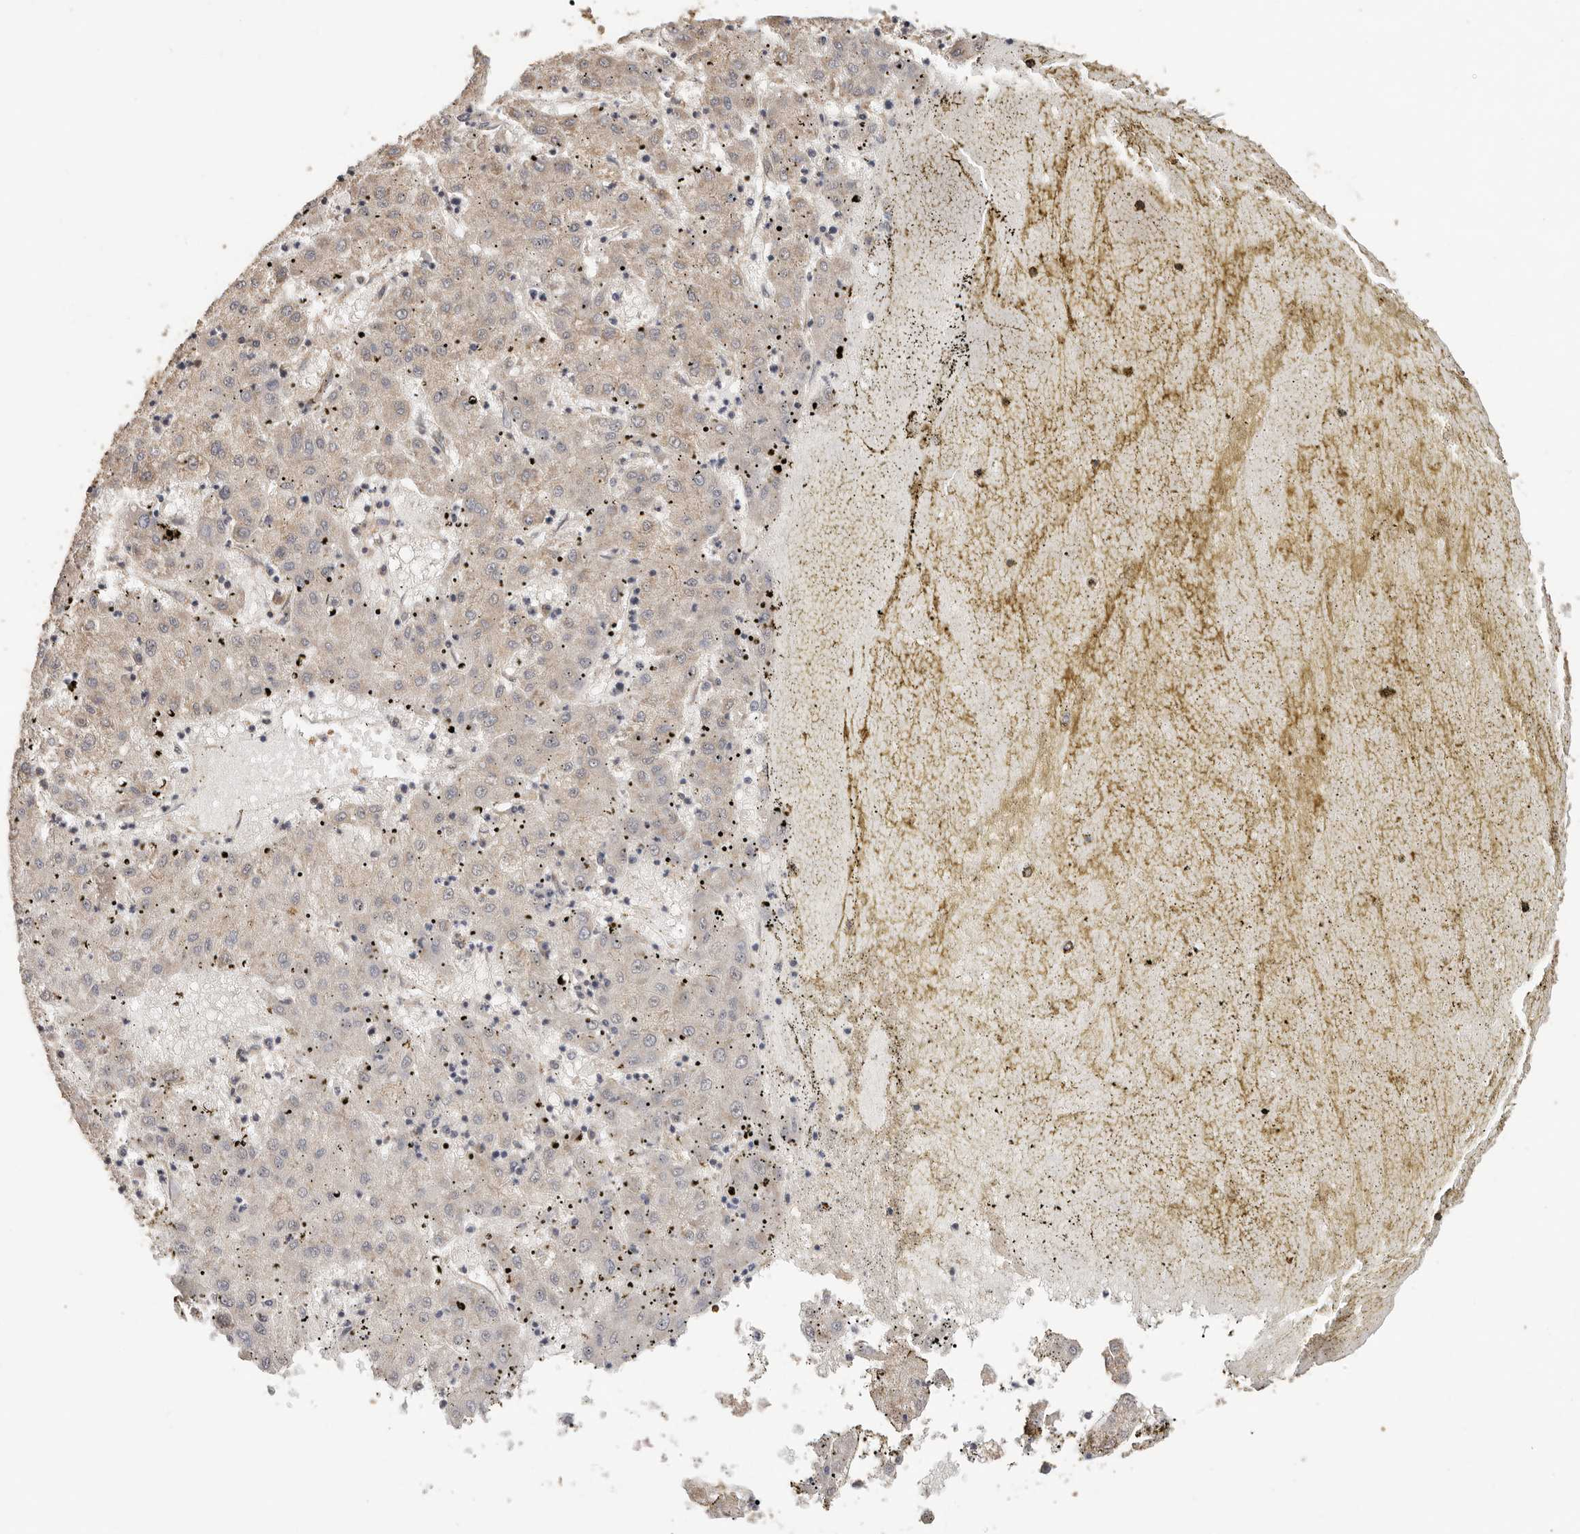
{"staining": {"intensity": "weak", "quantity": ">75%", "location": "cytoplasmic/membranous"}, "tissue": "liver cancer", "cell_type": "Tumor cells", "image_type": "cancer", "snomed": [{"axis": "morphology", "description": "Carcinoma, Hepatocellular, NOS"}, {"axis": "topography", "description": "Liver"}], "caption": "Liver cancer (hepatocellular carcinoma) stained for a protein shows weak cytoplasmic/membranous positivity in tumor cells.", "gene": "AFDN", "patient": {"sex": "male", "age": 72}}